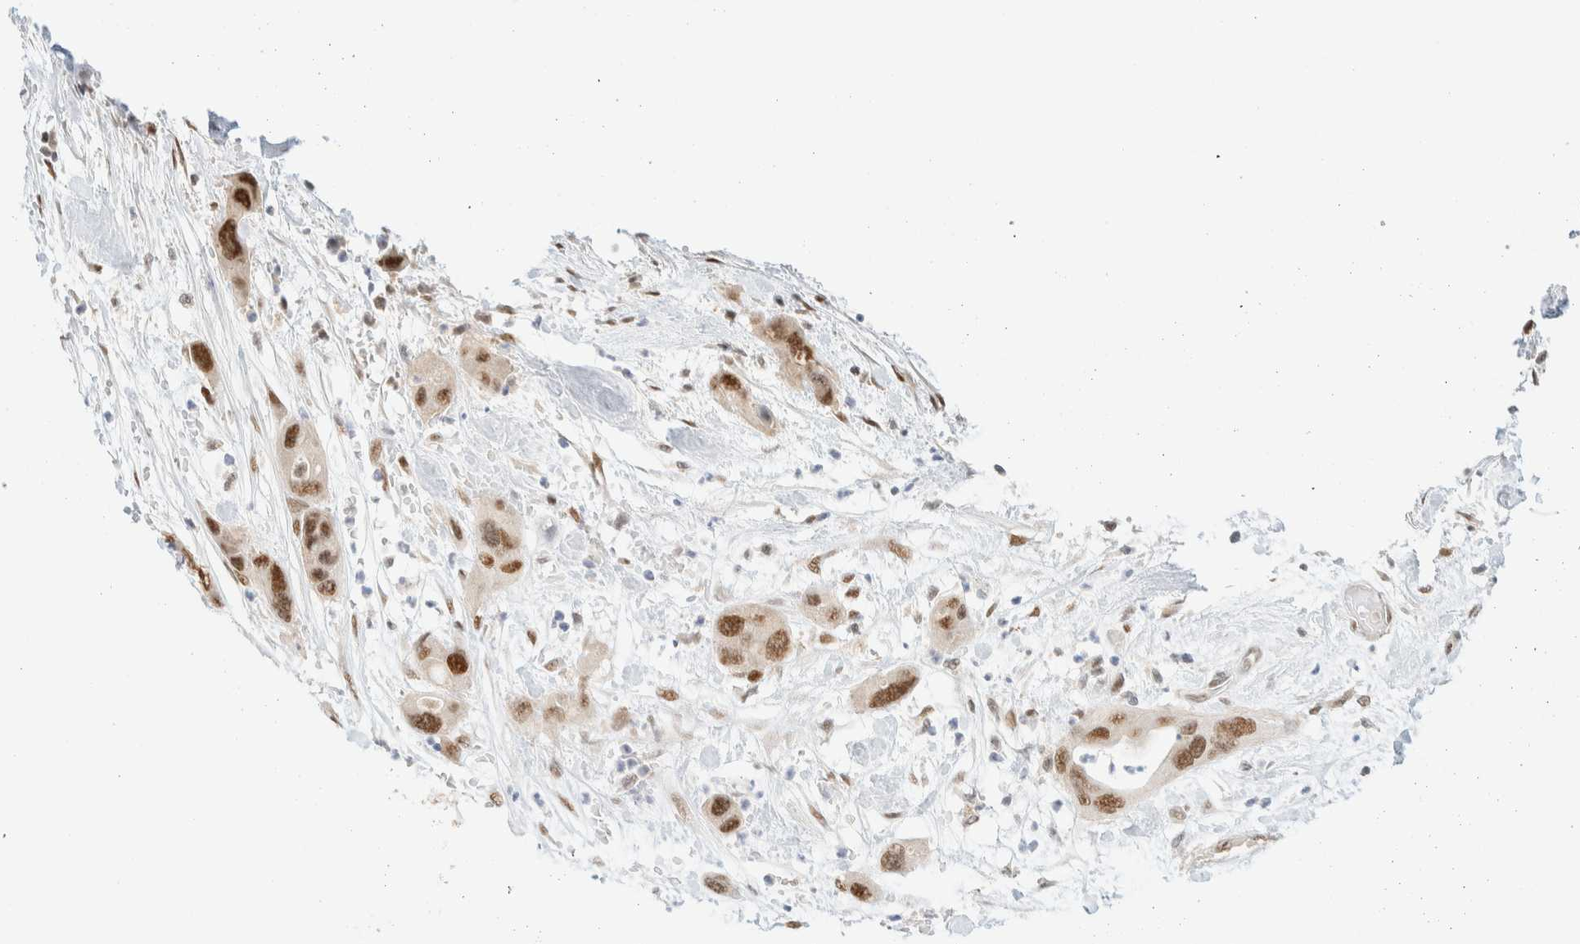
{"staining": {"intensity": "moderate", "quantity": ">75%", "location": "nuclear"}, "tissue": "pancreatic cancer", "cell_type": "Tumor cells", "image_type": "cancer", "snomed": [{"axis": "morphology", "description": "Adenocarcinoma, NOS"}, {"axis": "topography", "description": "Pancreas"}], "caption": "Immunohistochemistry histopathology image of human adenocarcinoma (pancreatic) stained for a protein (brown), which exhibits medium levels of moderate nuclear expression in about >75% of tumor cells.", "gene": "PYGO2", "patient": {"sex": "female", "age": 71}}